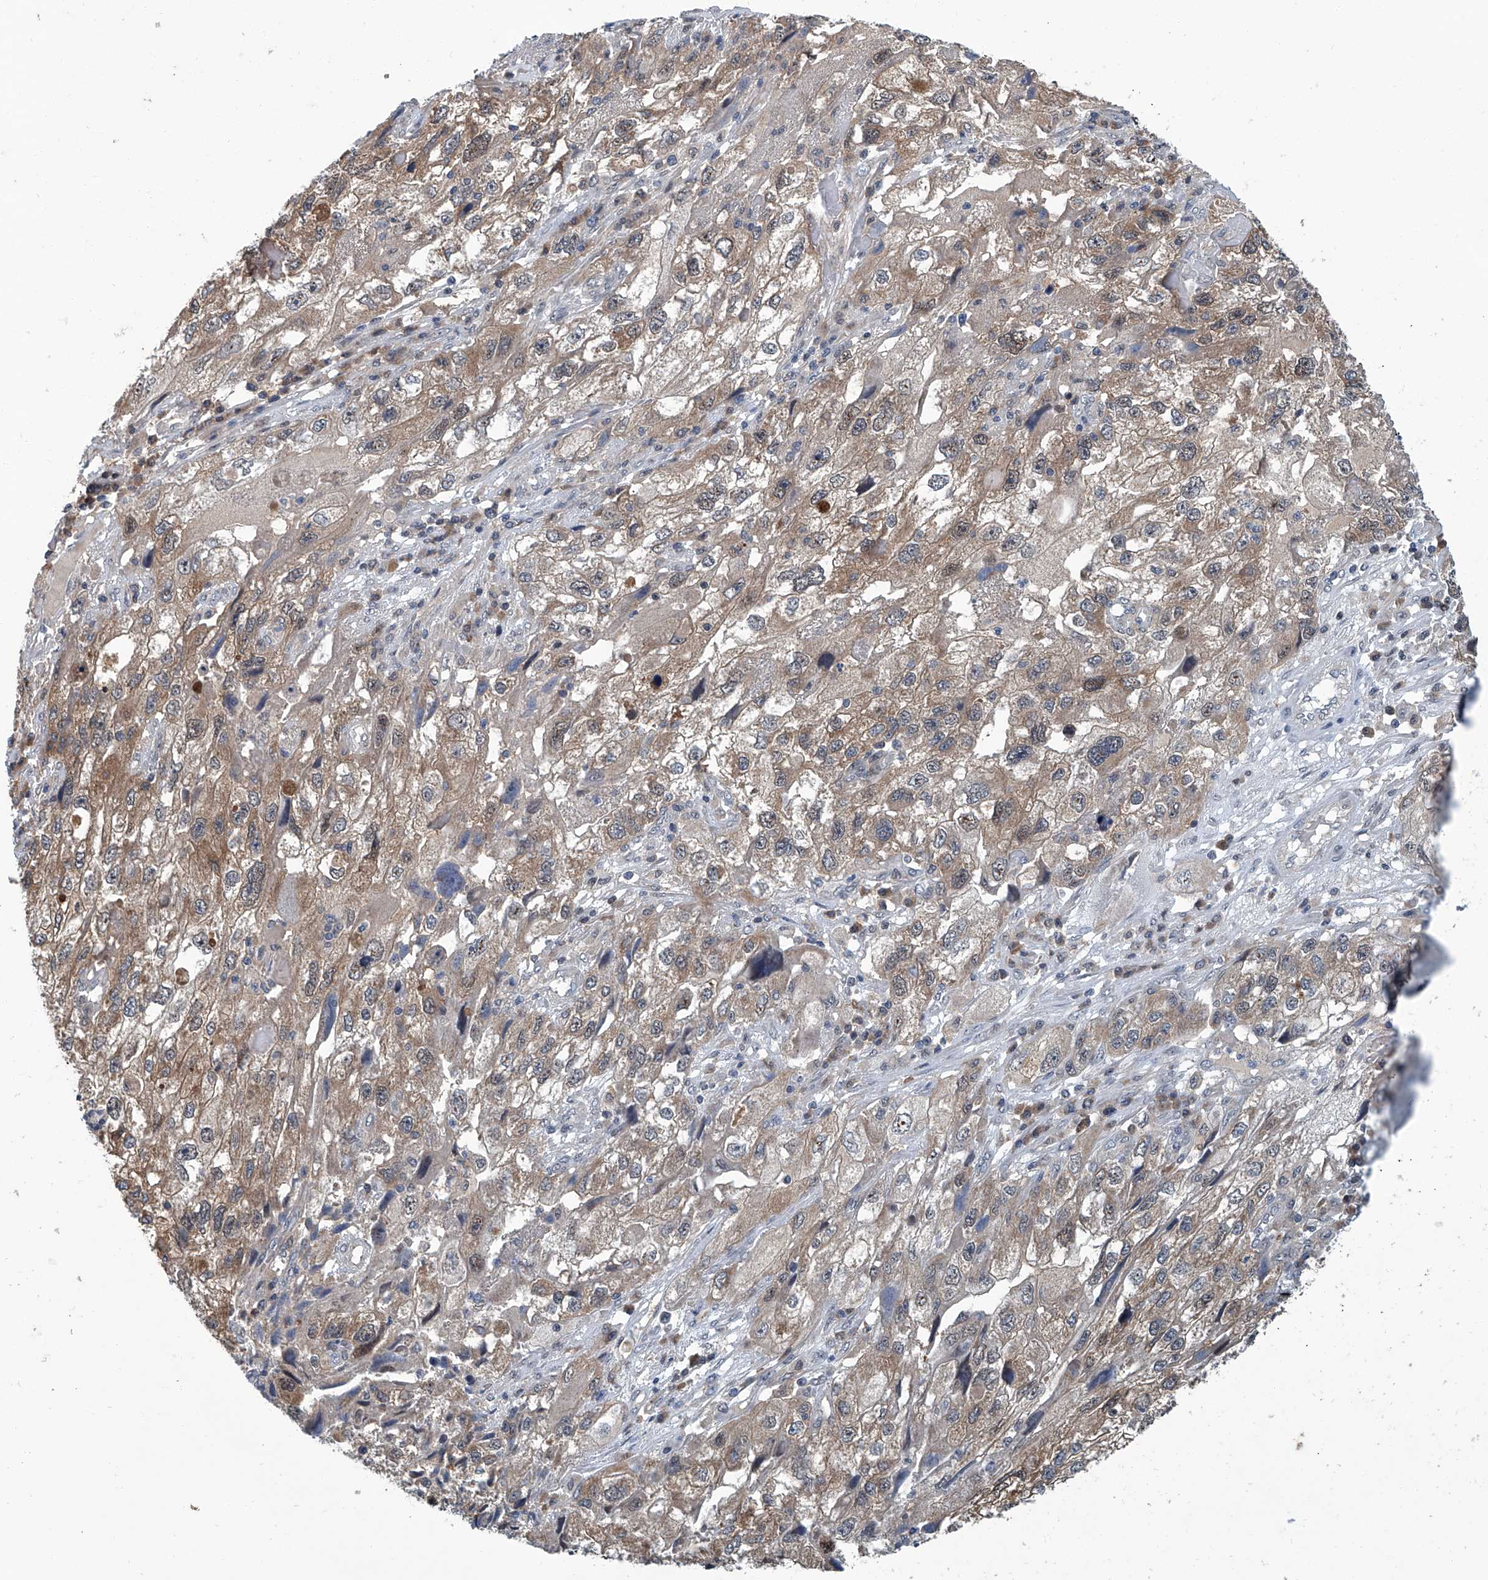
{"staining": {"intensity": "moderate", "quantity": ">75%", "location": "cytoplasmic/membranous"}, "tissue": "endometrial cancer", "cell_type": "Tumor cells", "image_type": "cancer", "snomed": [{"axis": "morphology", "description": "Adenocarcinoma, NOS"}, {"axis": "topography", "description": "Endometrium"}], "caption": "Endometrial adenocarcinoma was stained to show a protein in brown. There is medium levels of moderate cytoplasmic/membranous staining in approximately >75% of tumor cells.", "gene": "CLK1", "patient": {"sex": "female", "age": 49}}